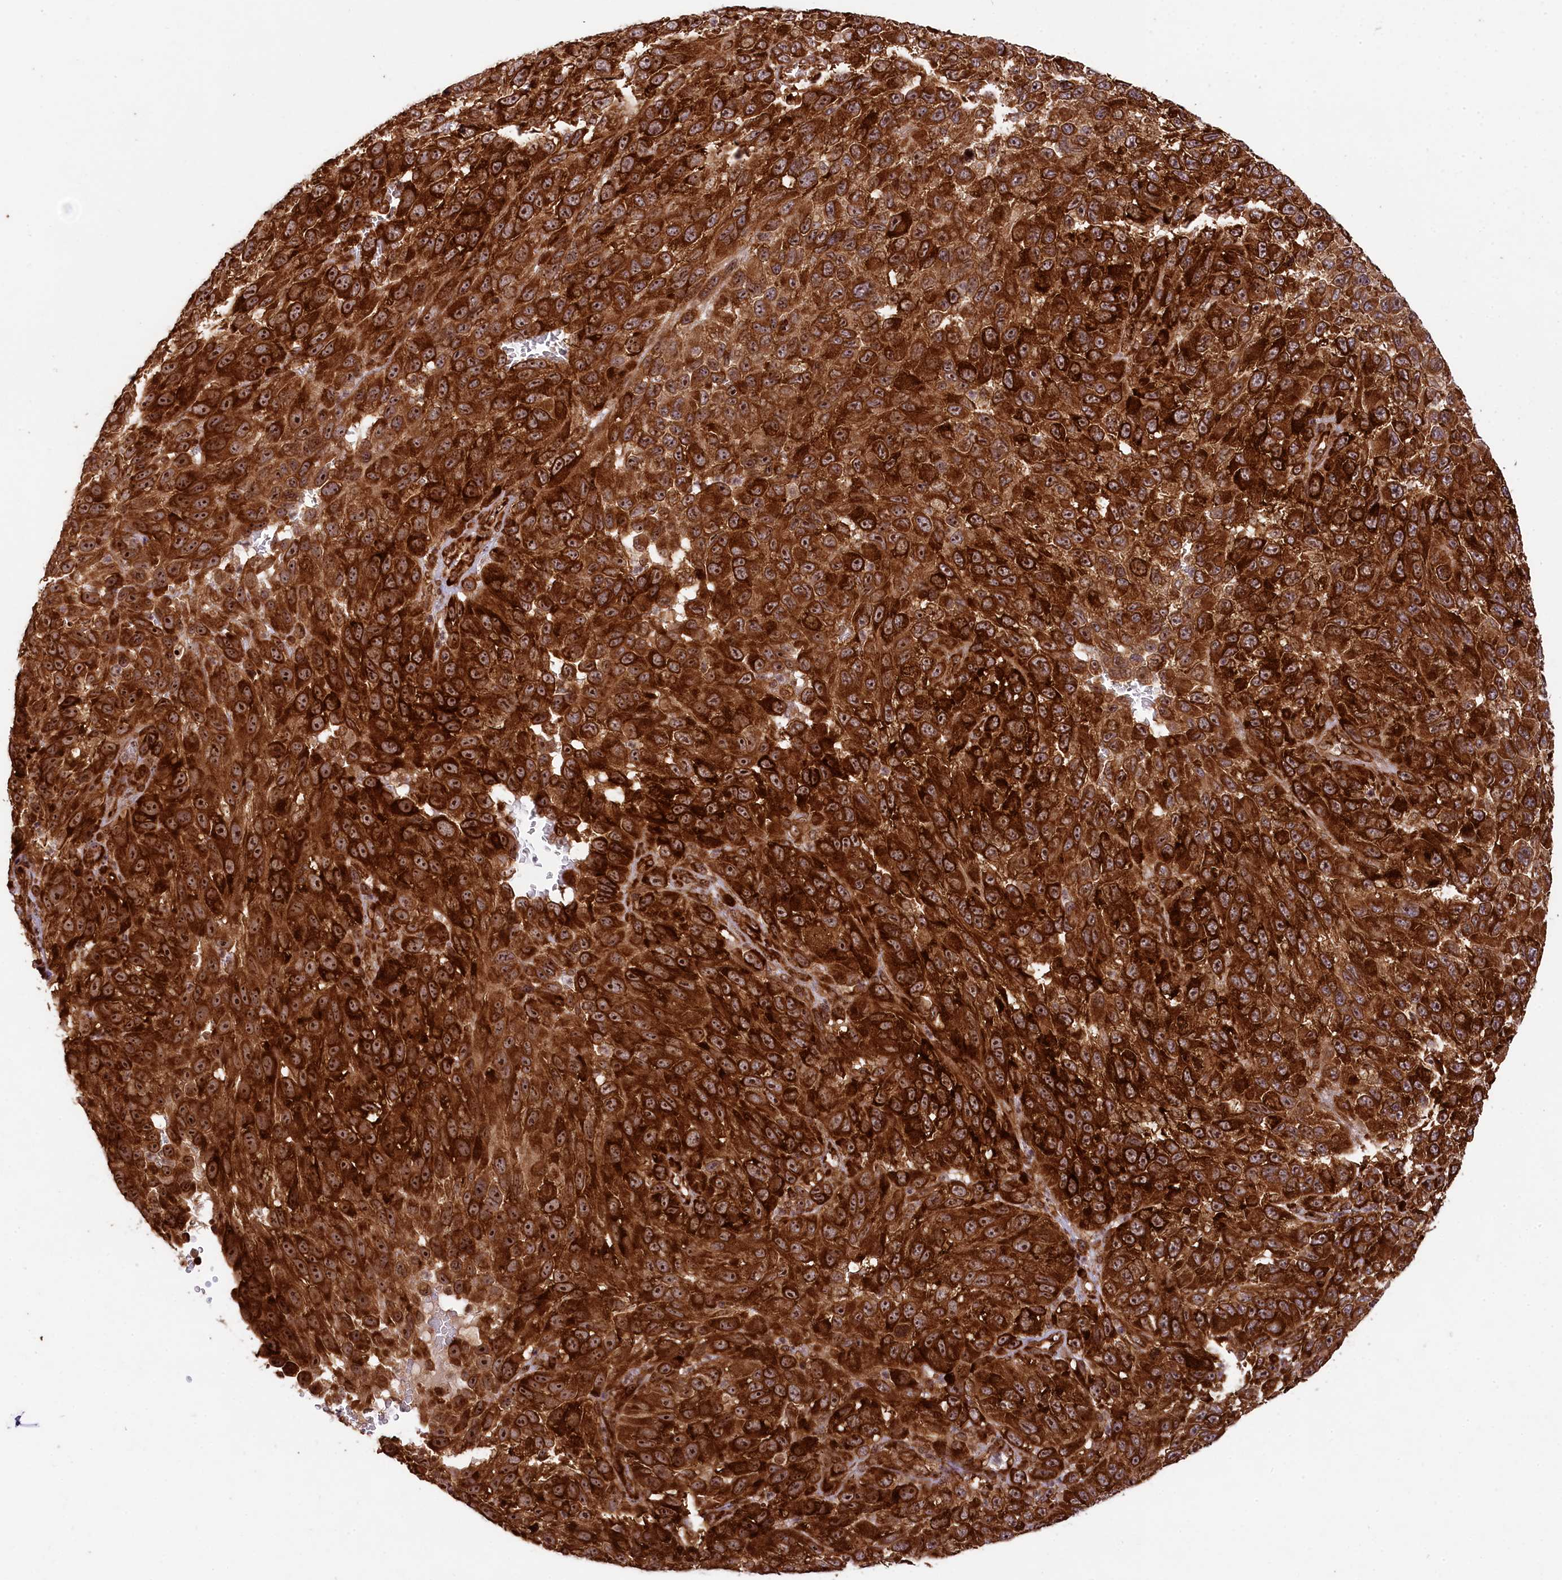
{"staining": {"intensity": "strong", "quantity": ">75%", "location": "cytoplasmic/membranous,nuclear"}, "tissue": "melanoma", "cell_type": "Tumor cells", "image_type": "cancer", "snomed": [{"axis": "morphology", "description": "Malignant melanoma, NOS"}, {"axis": "topography", "description": "Skin"}], "caption": "There is high levels of strong cytoplasmic/membranous and nuclear staining in tumor cells of melanoma, as demonstrated by immunohistochemical staining (brown color).", "gene": "LARP4", "patient": {"sex": "female", "age": 96}}